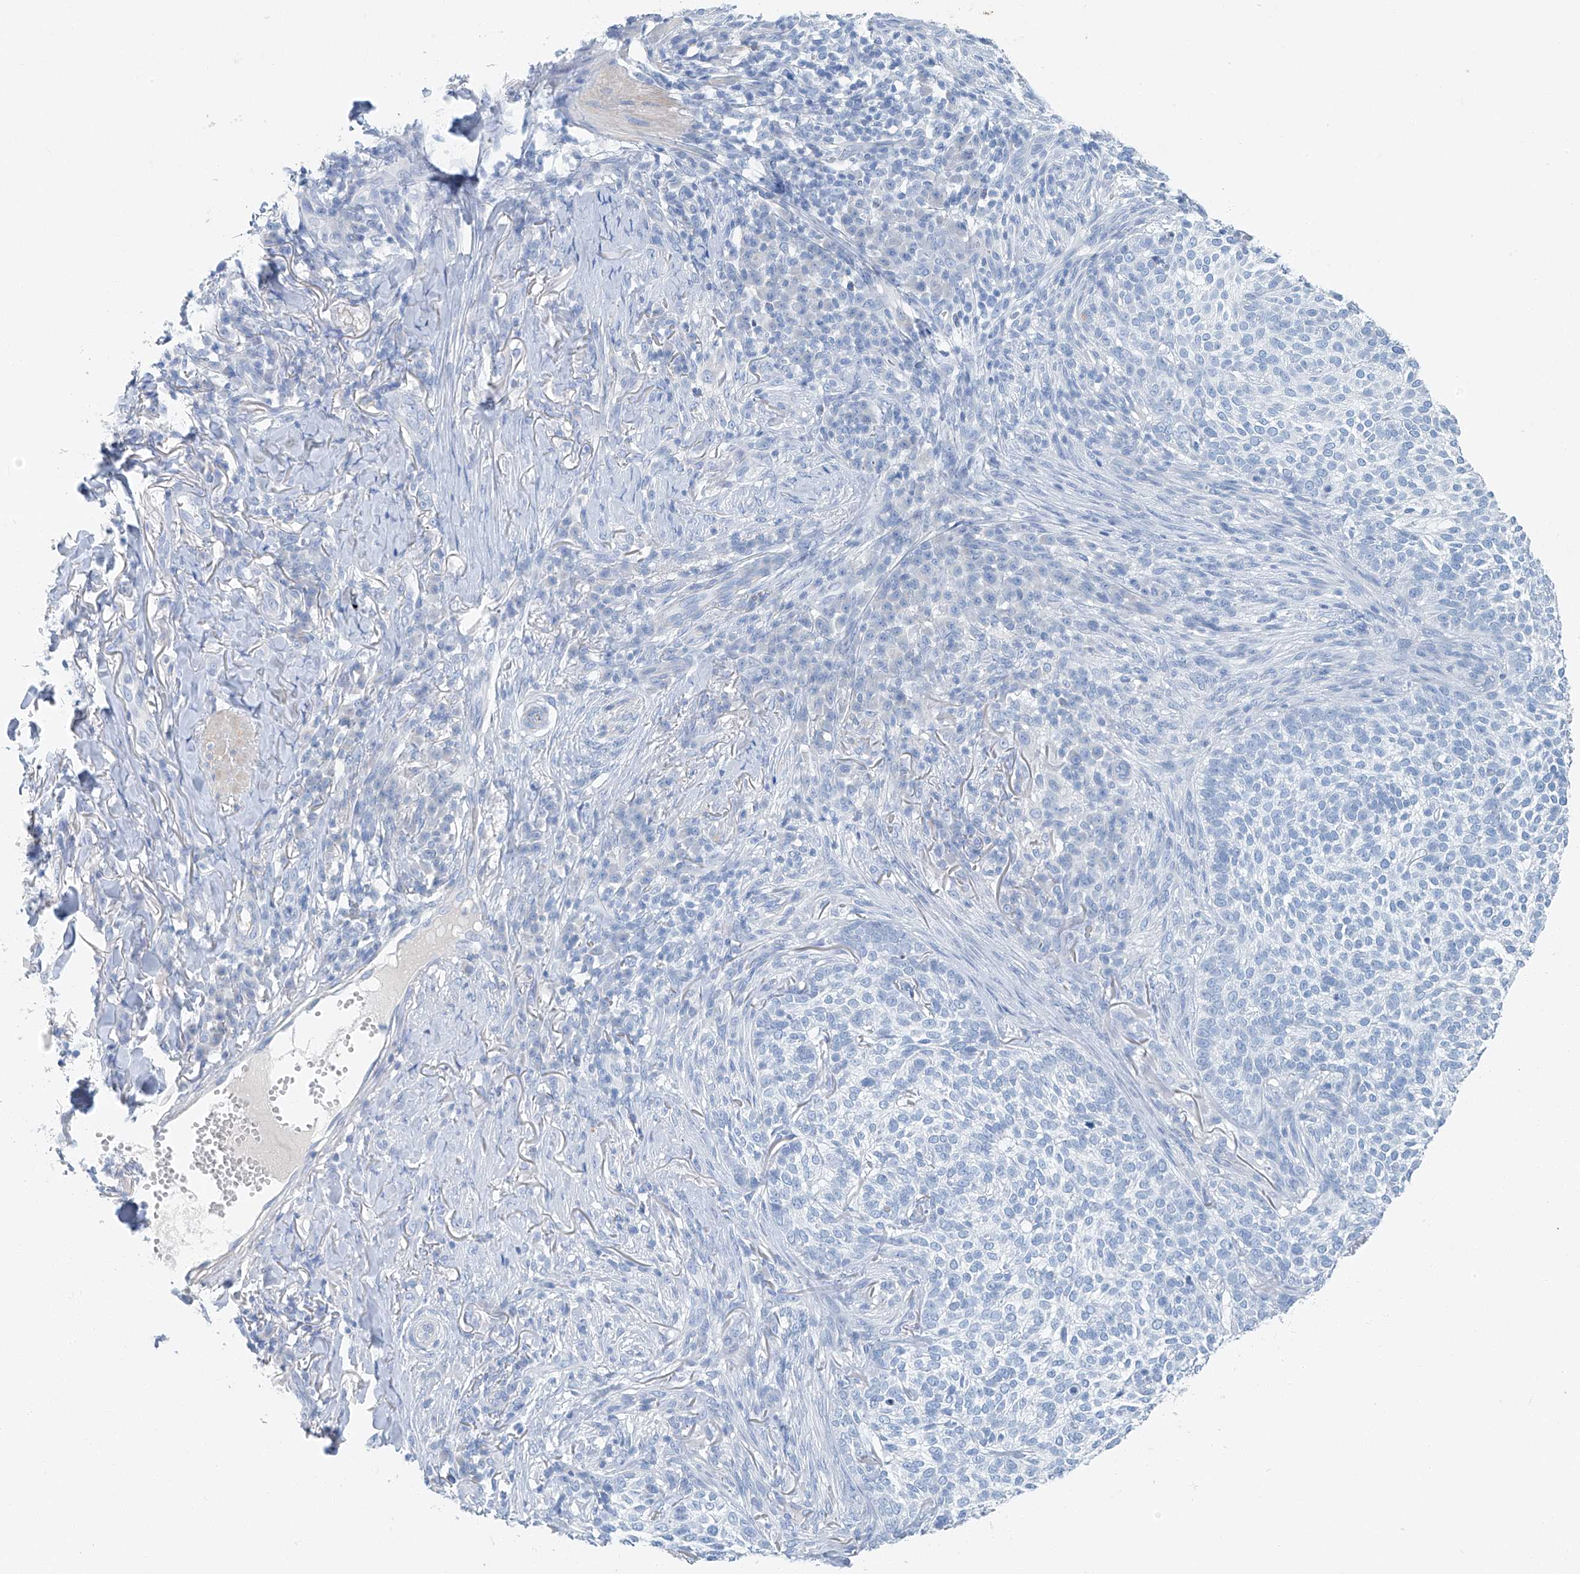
{"staining": {"intensity": "negative", "quantity": "none", "location": "none"}, "tissue": "skin cancer", "cell_type": "Tumor cells", "image_type": "cancer", "snomed": [{"axis": "morphology", "description": "Basal cell carcinoma"}, {"axis": "topography", "description": "Skin"}], "caption": "Tumor cells show no significant protein staining in basal cell carcinoma (skin).", "gene": "C1orf87", "patient": {"sex": "female", "age": 64}}